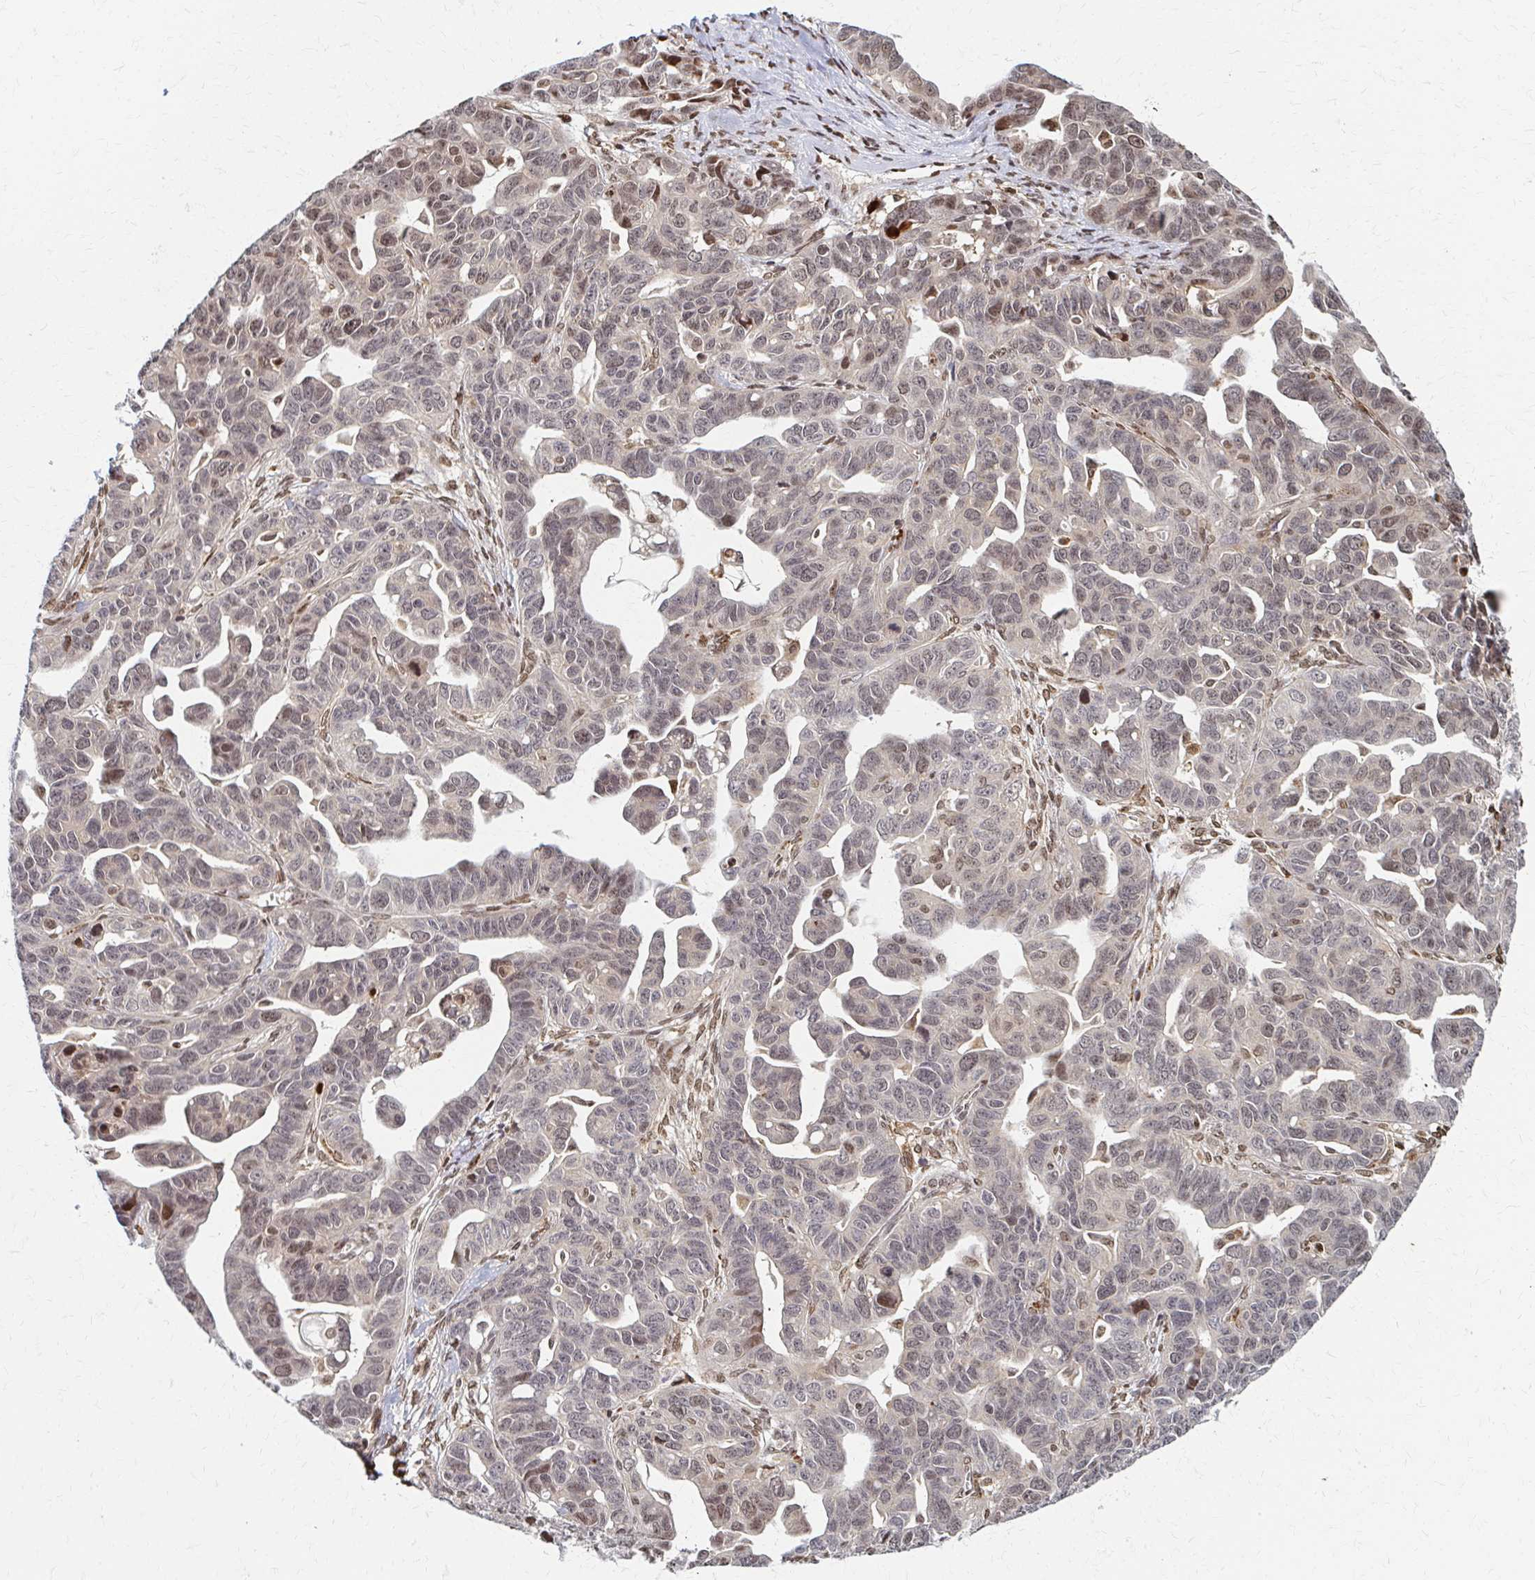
{"staining": {"intensity": "weak", "quantity": "<25%", "location": "nuclear"}, "tissue": "ovarian cancer", "cell_type": "Tumor cells", "image_type": "cancer", "snomed": [{"axis": "morphology", "description": "Cystadenocarcinoma, serous, NOS"}, {"axis": "topography", "description": "Ovary"}], "caption": "There is no significant positivity in tumor cells of serous cystadenocarcinoma (ovarian).", "gene": "PSMD7", "patient": {"sex": "female", "age": 69}}